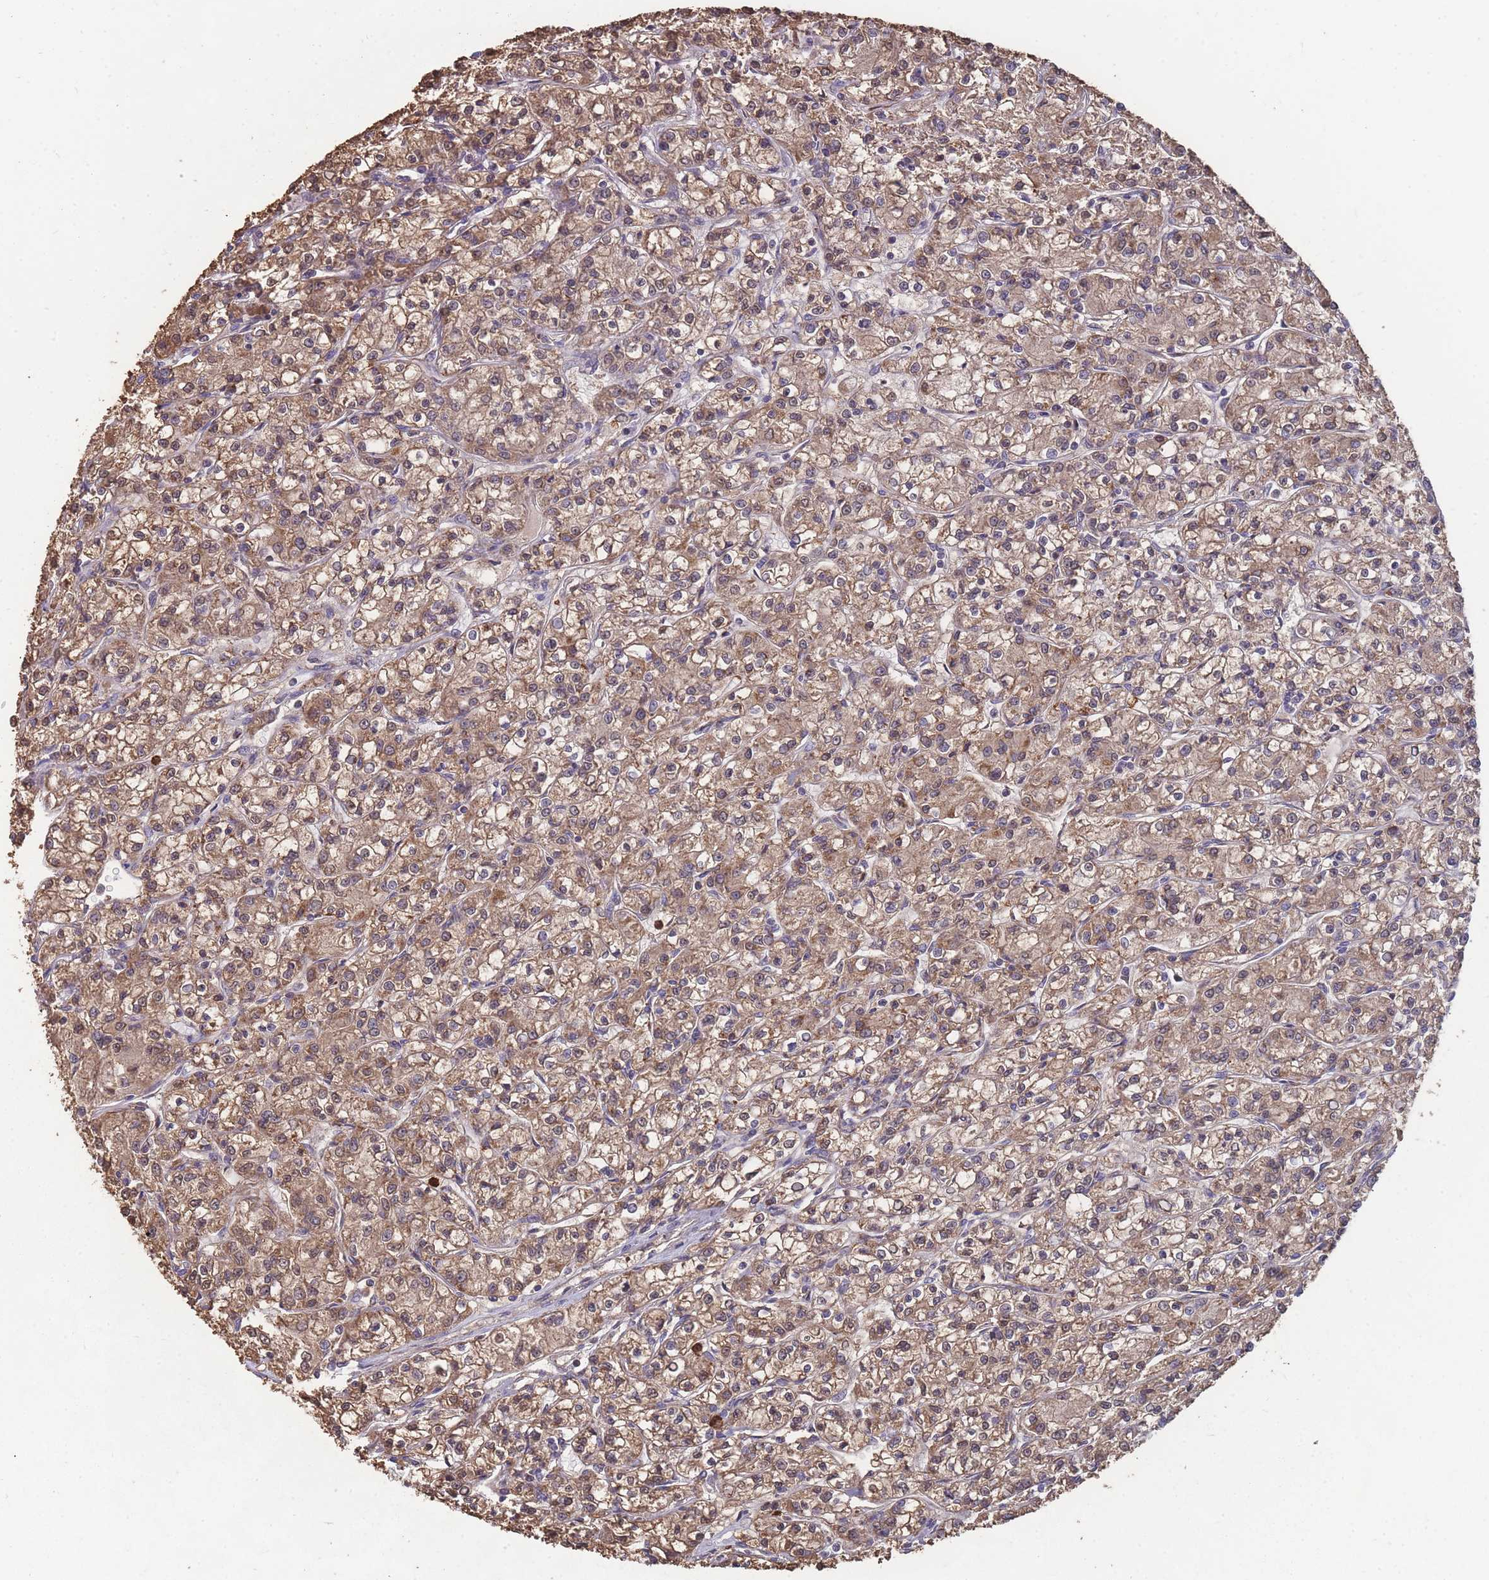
{"staining": {"intensity": "moderate", "quantity": ">75%", "location": "cytoplasmic/membranous"}, "tissue": "renal cancer", "cell_type": "Tumor cells", "image_type": "cancer", "snomed": [{"axis": "morphology", "description": "Adenocarcinoma, NOS"}, {"axis": "topography", "description": "Kidney"}], "caption": "Renal adenocarcinoma tissue demonstrates moderate cytoplasmic/membranous positivity in about >75% of tumor cells, visualized by immunohistochemistry.", "gene": "SLC35B4", "patient": {"sex": "female", "age": 59}}